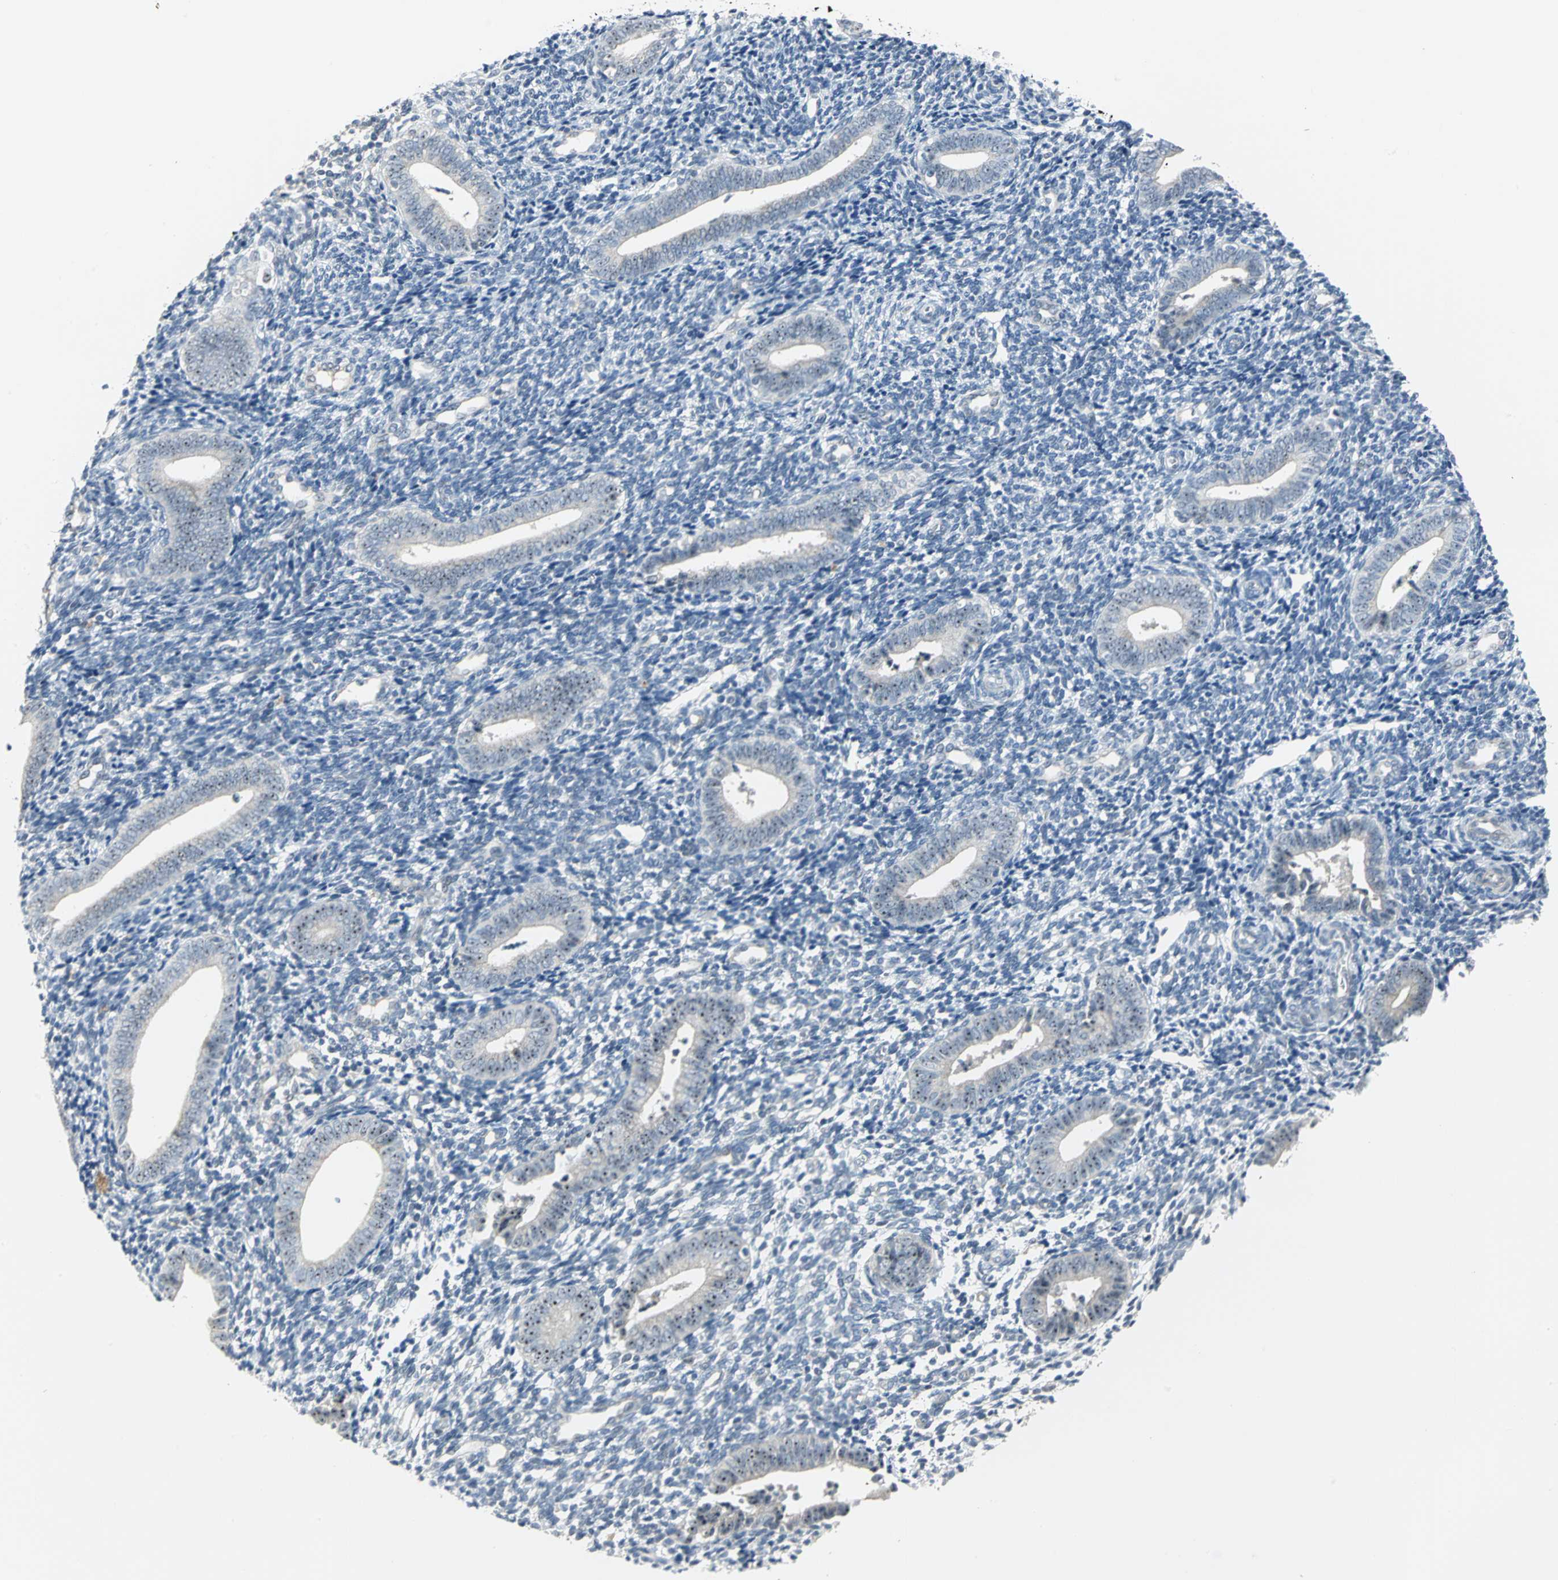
{"staining": {"intensity": "negative", "quantity": "none", "location": "none"}, "tissue": "endometrium", "cell_type": "Cells in endometrial stroma", "image_type": "normal", "snomed": [{"axis": "morphology", "description": "Normal tissue, NOS"}, {"axis": "topography", "description": "Uterus"}, {"axis": "topography", "description": "Endometrium"}], "caption": "This is an immunohistochemistry image of normal endometrium. There is no staining in cells in endometrial stroma.", "gene": "MYBBP1A", "patient": {"sex": "female", "age": 33}}